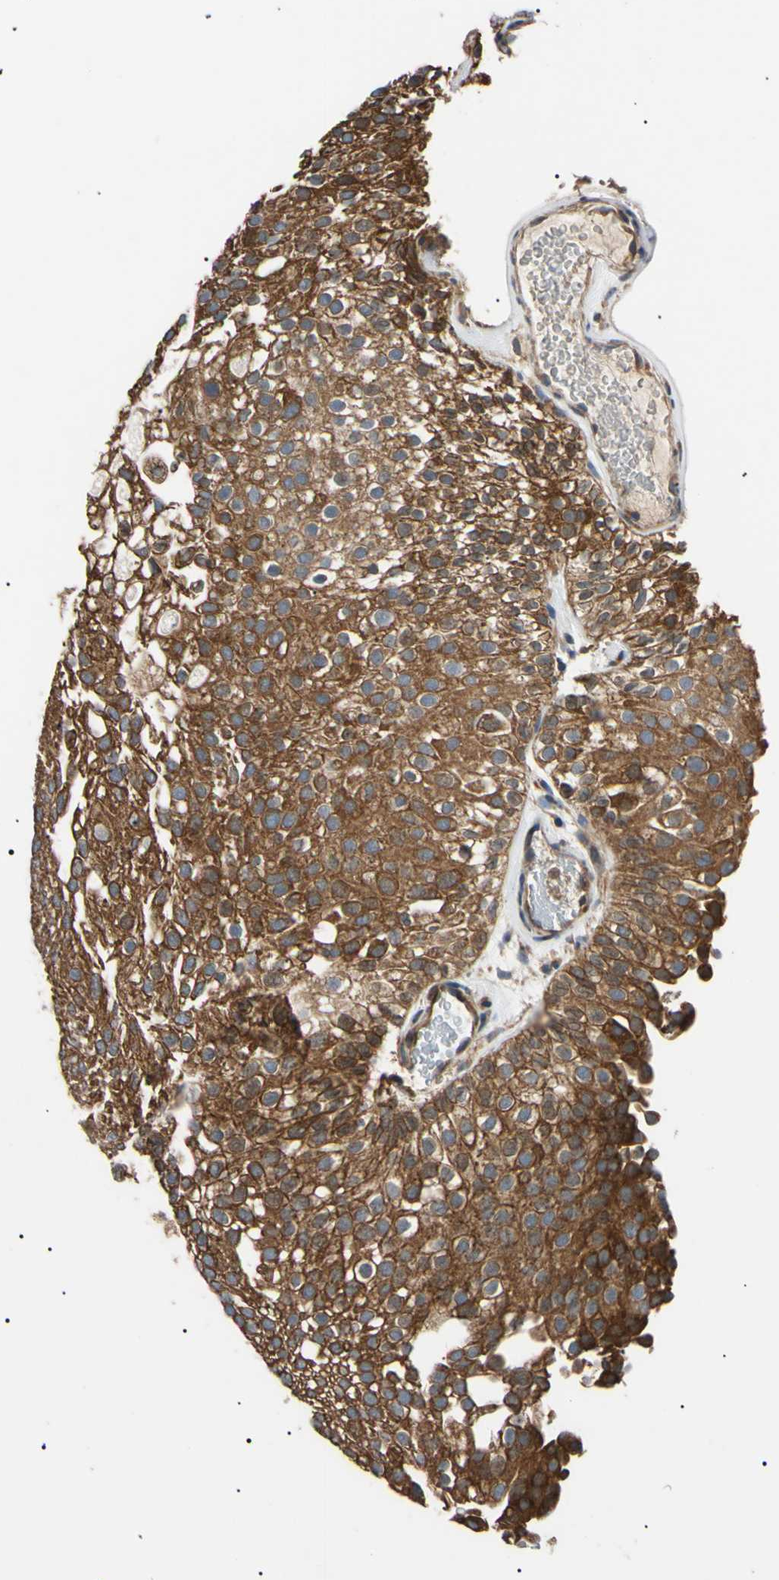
{"staining": {"intensity": "strong", "quantity": ">75%", "location": "cytoplasmic/membranous"}, "tissue": "urothelial cancer", "cell_type": "Tumor cells", "image_type": "cancer", "snomed": [{"axis": "morphology", "description": "Urothelial carcinoma, Low grade"}, {"axis": "topography", "description": "Urinary bladder"}], "caption": "Immunohistochemical staining of urothelial carcinoma (low-grade) displays strong cytoplasmic/membranous protein expression in about >75% of tumor cells.", "gene": "VAPA", "patient": {"sex": "male", "age": 78}}